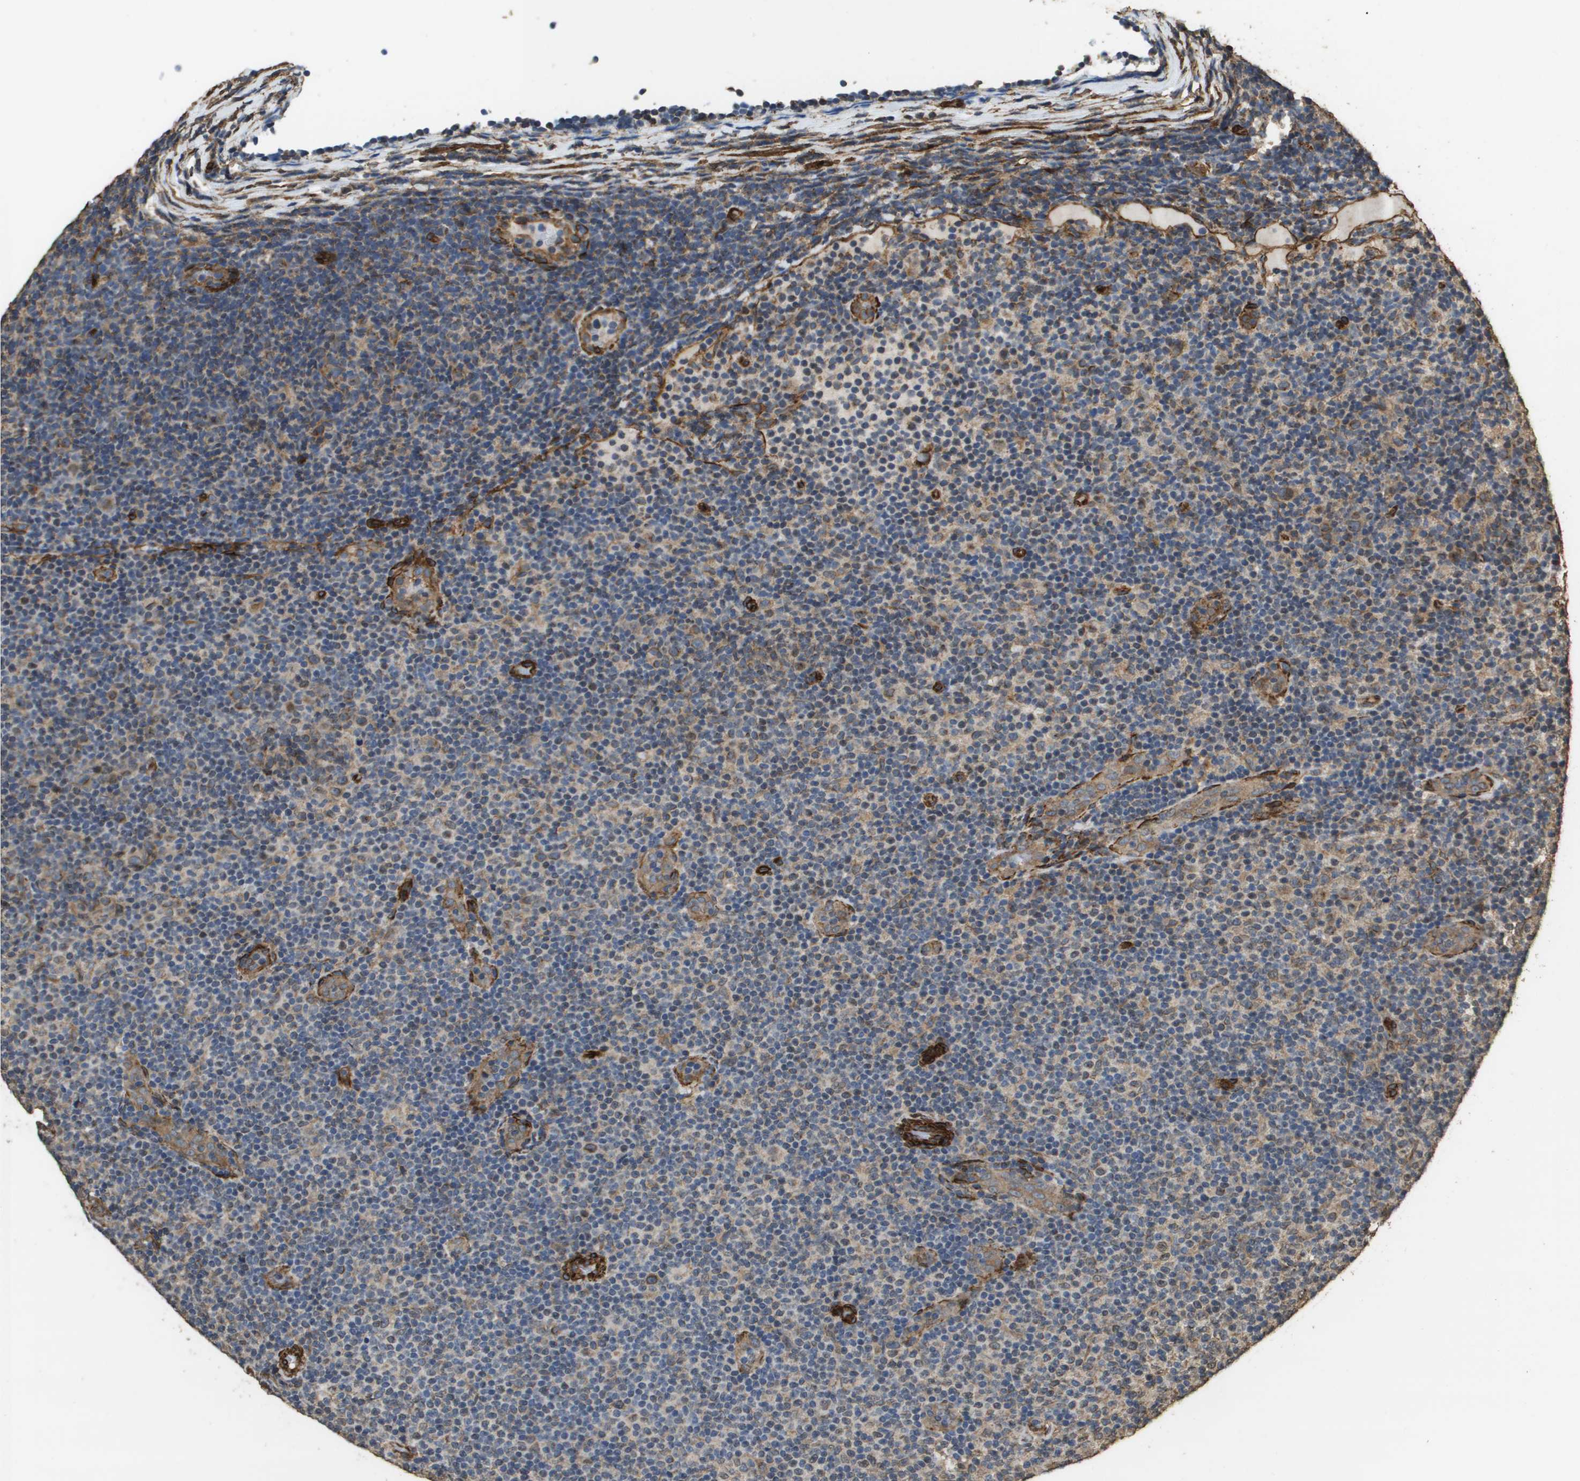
{"staining": {"intensity": "weak", "quantity": "25%-75%", "location": "cytoplasmic/membranous"}, "tissue": "lymphoma", "cell_type": "Tumor cells", "image_type": "cancer", "snomed": [{"axis": "morphology", "description": "Malignant lymphoma, non-Hodgkin's type, Low grade"}, {"axis": "topography", "description": "Lymph node"}], "caption": "High-power microscopy captured an IHC photomicrograph of malignant lymphoma, non-Hodgkin's type (low-grade), revealing weak cytoplasmic/membranous staining in about 25%-75% of tumor cells.", "gene": "AAMP", "patient": {"sex": "male", "age": 83}}